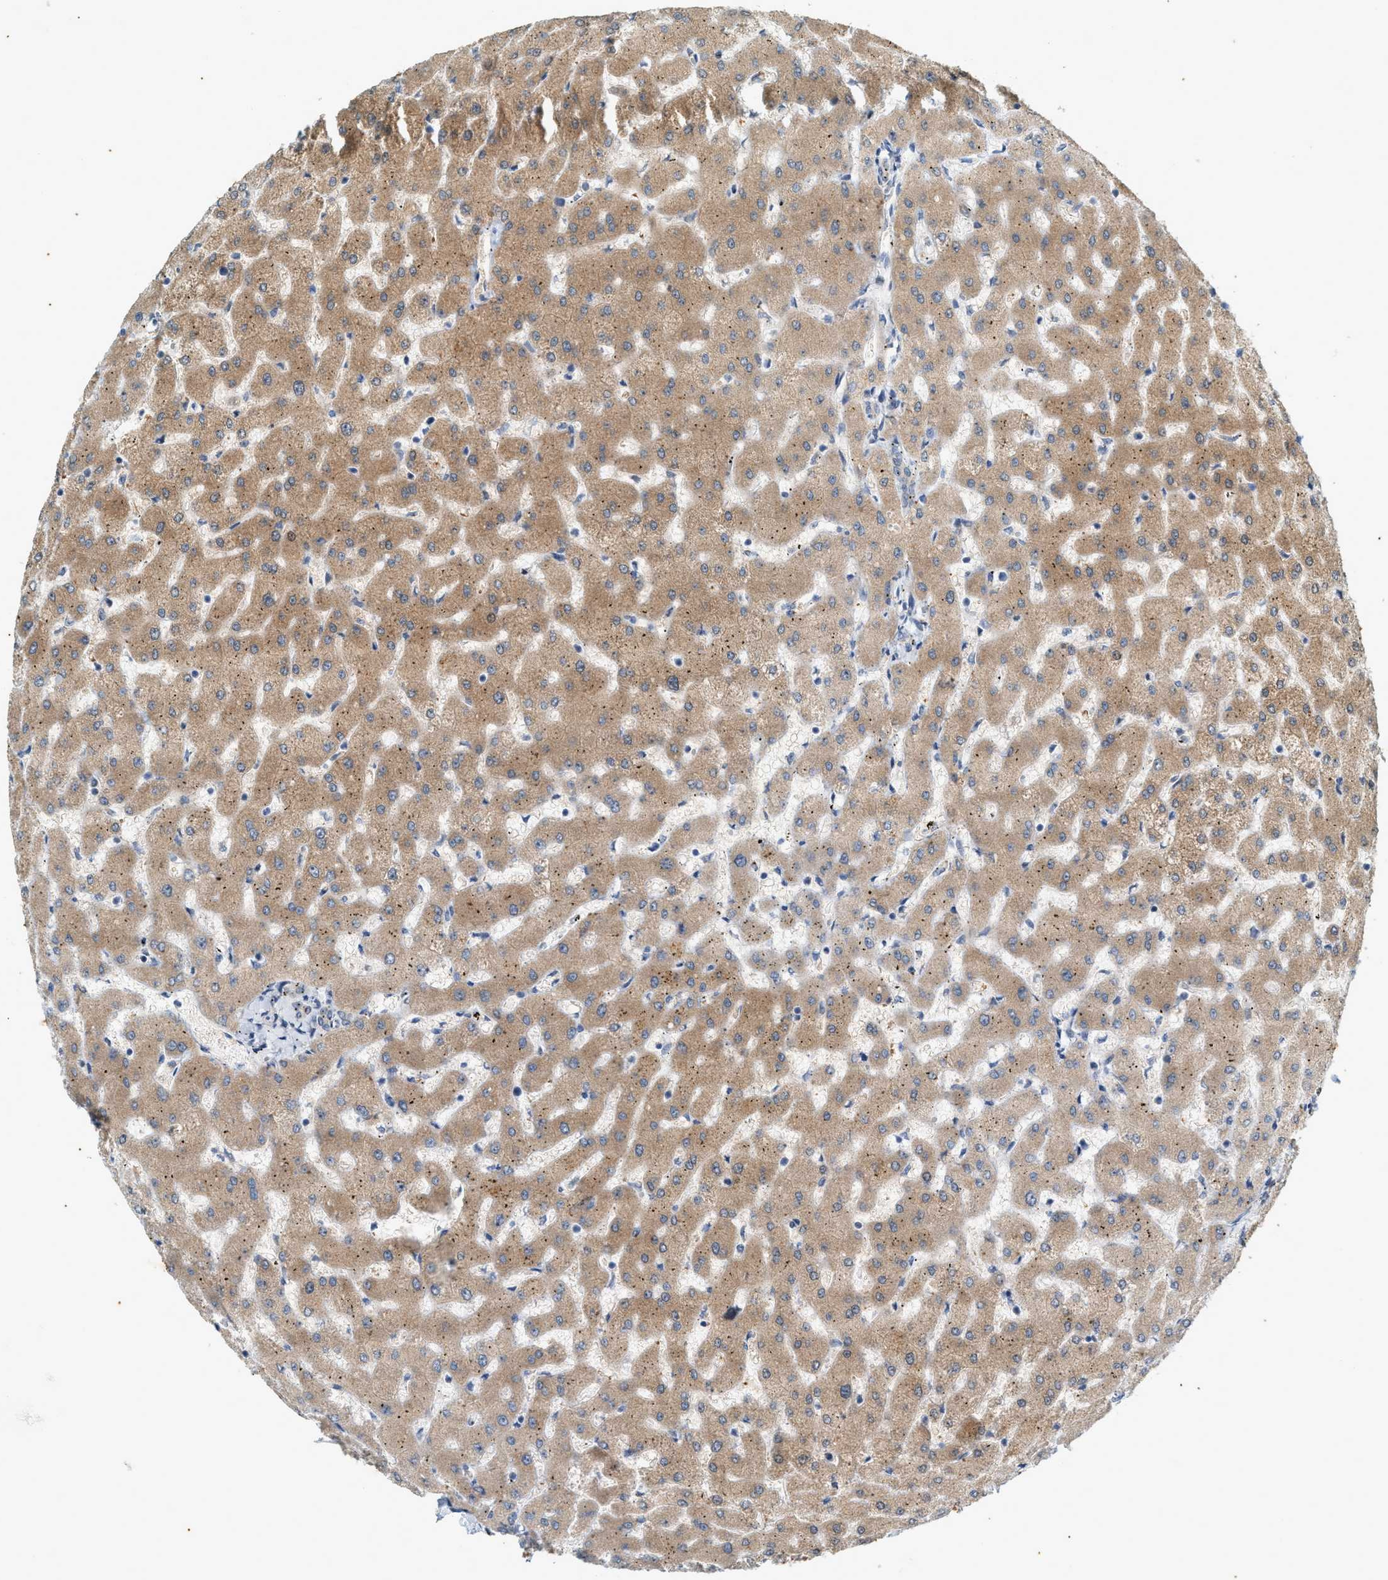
{"staining": {"intensity": "weak", "quantity": "<25%", "location": "cytoplasmic/membranous"}, "tissue": "liver", "cell_type": "Cholangiocytes", "image_type": "normal", "snomed": [{"axis": "morphology", "description": "Normal tissue, NOS"}, {"axis": "topography", "description": "Liver"}], "caption": "The image reveals no significant expression in cholangiocytes of liver.", "gene": "CHPF2", "patient": {"sex": "female", "age": 63}}